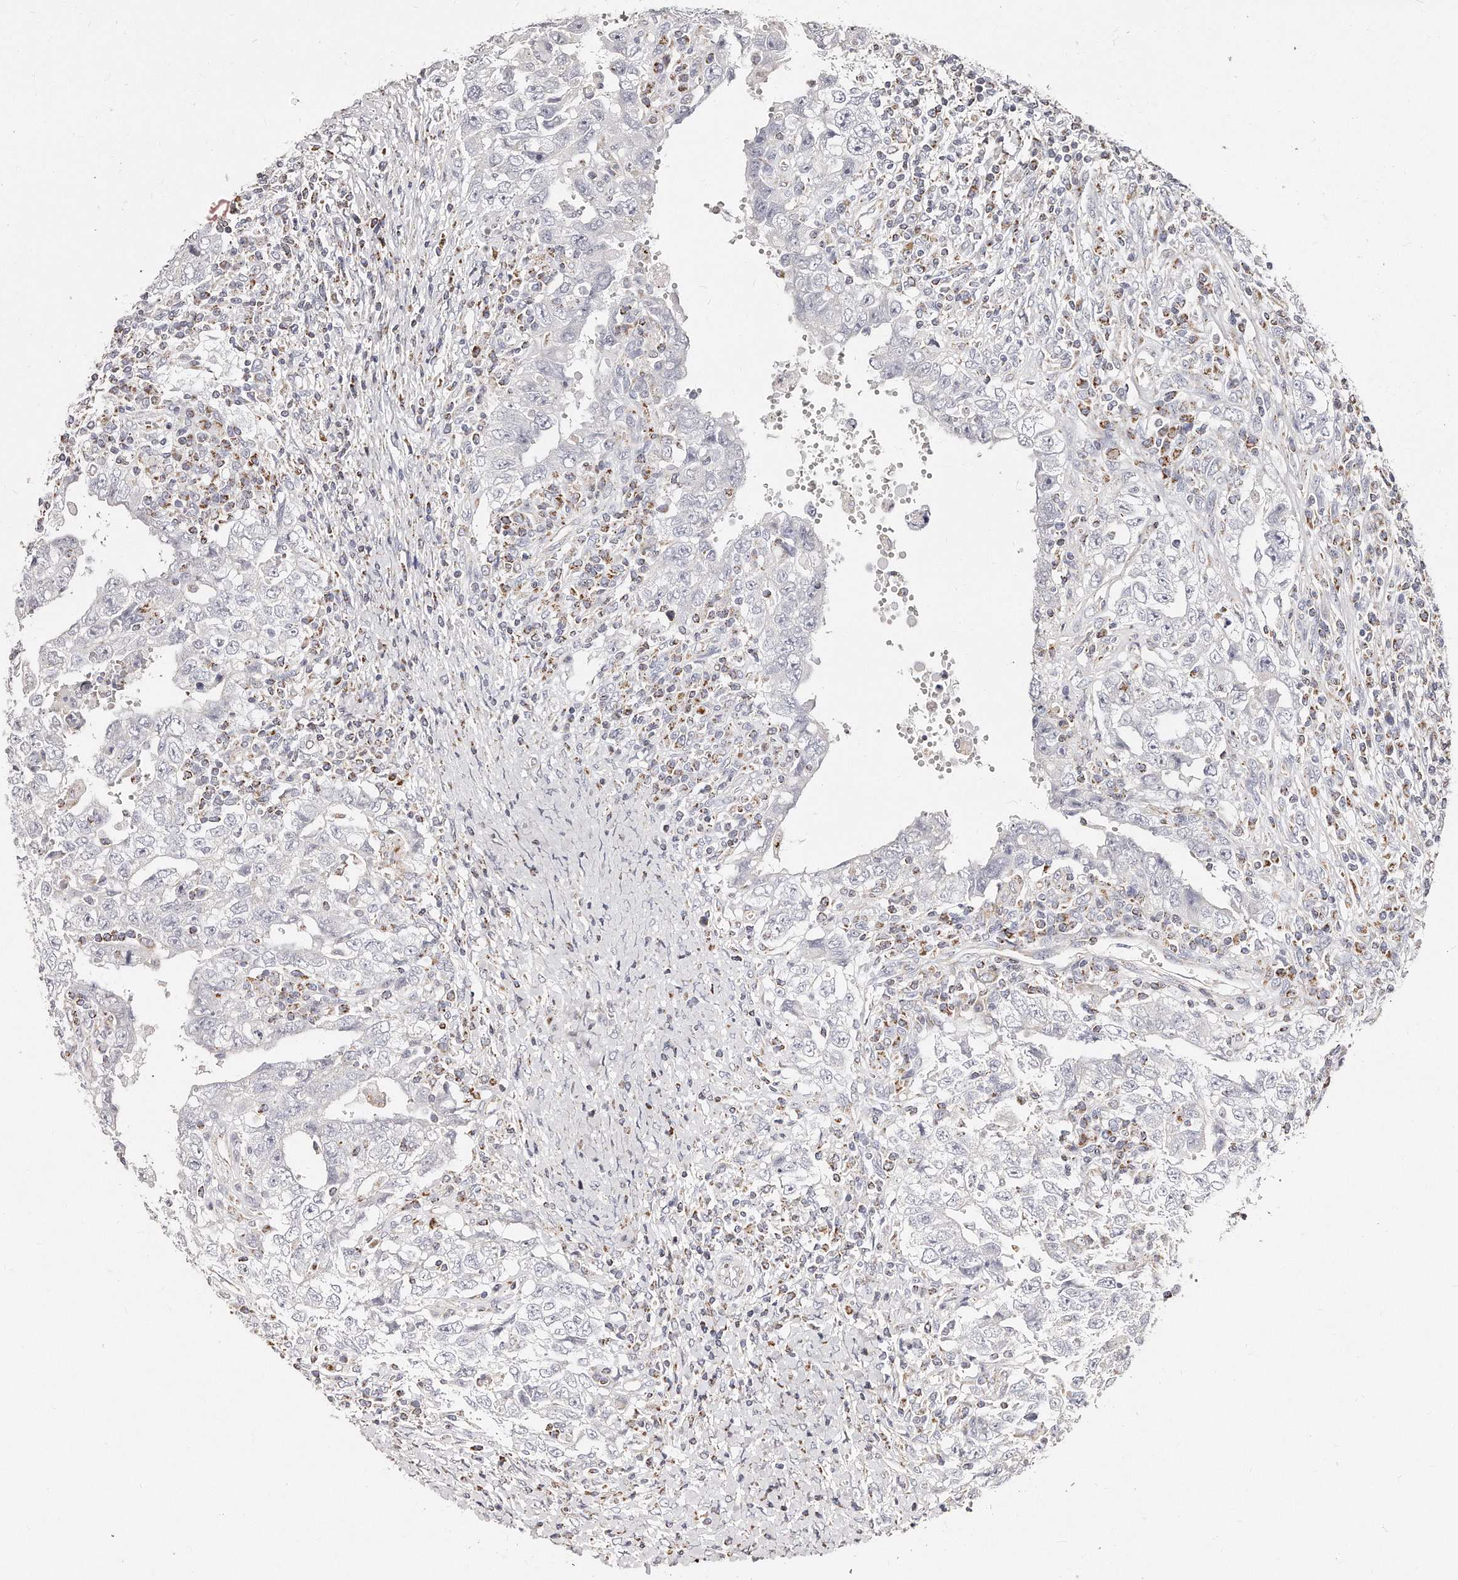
{"staining": {"intensity": "negative", "quantity": "none", "location": "none"}, "tissue": "testis cancer", "cell_type": "Tumor cells", "image_type": "cancer", "snomed": [{"axis": "morphology", "description": "Carcinoma, Embryonal, NOS"}, {"axis": "topography", "description": "Testis"}], "caption": "Tumor cells are negative for brown protein staining in testis cancer (embryonal carcinoma).", "gene": "RTKN", "patient": {"sex": "male", "age": 26}}